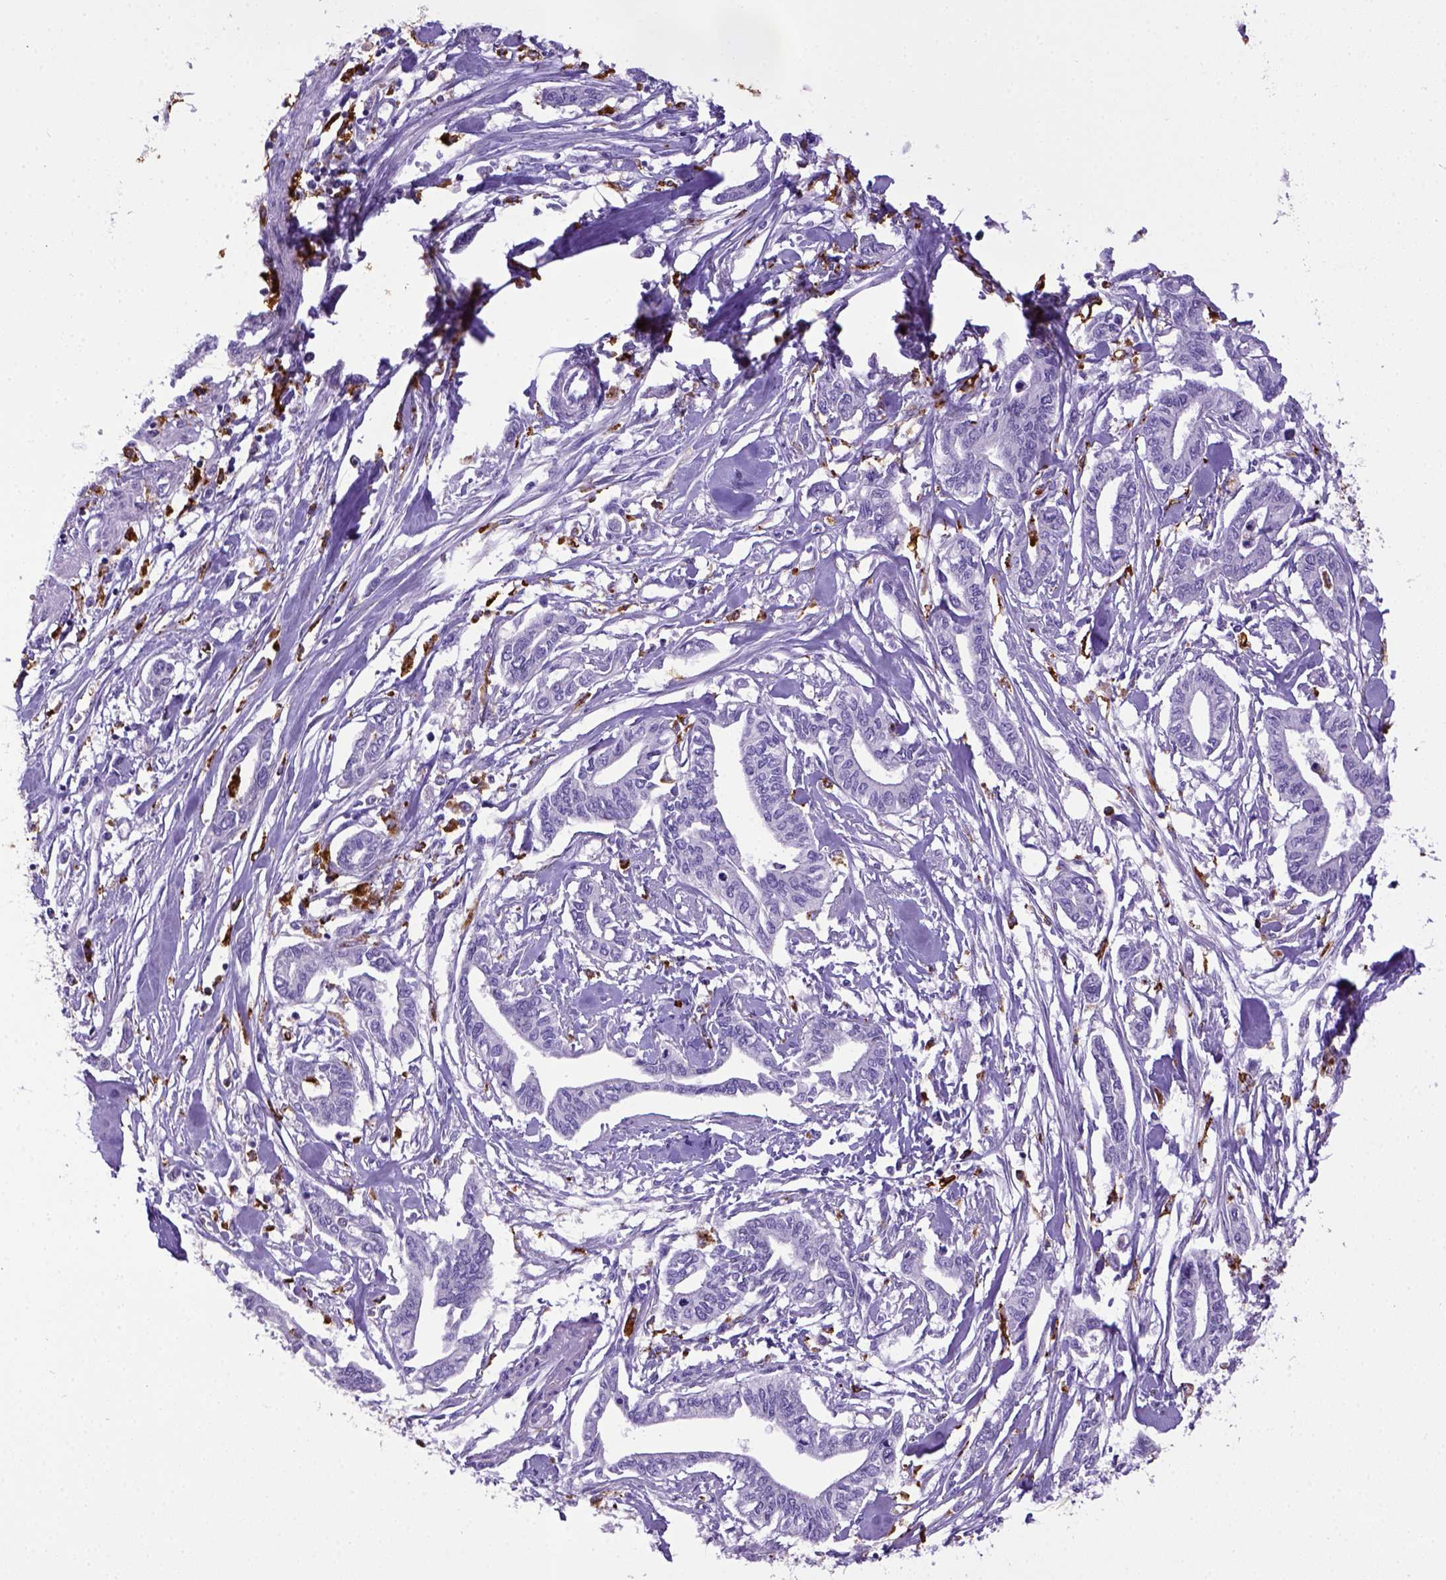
{"staining": {"intensity": "negative", "quantity": "none", "location": "none"}, "tissue": "pancreatic cancer", "cell_type": "Tumor cells", "image_type": "cancer", "snomed": [{"axis": "morphology", "description": "Adenocarcinoma, NOS"}, {"axis": "topography", "description": "Pancreas"}], "caption": "There is no significant expression in tumor cells of pancreatic adenocarcinoma.", "gene": "CD68", "patient": {"sex": "male", "age": 60}}